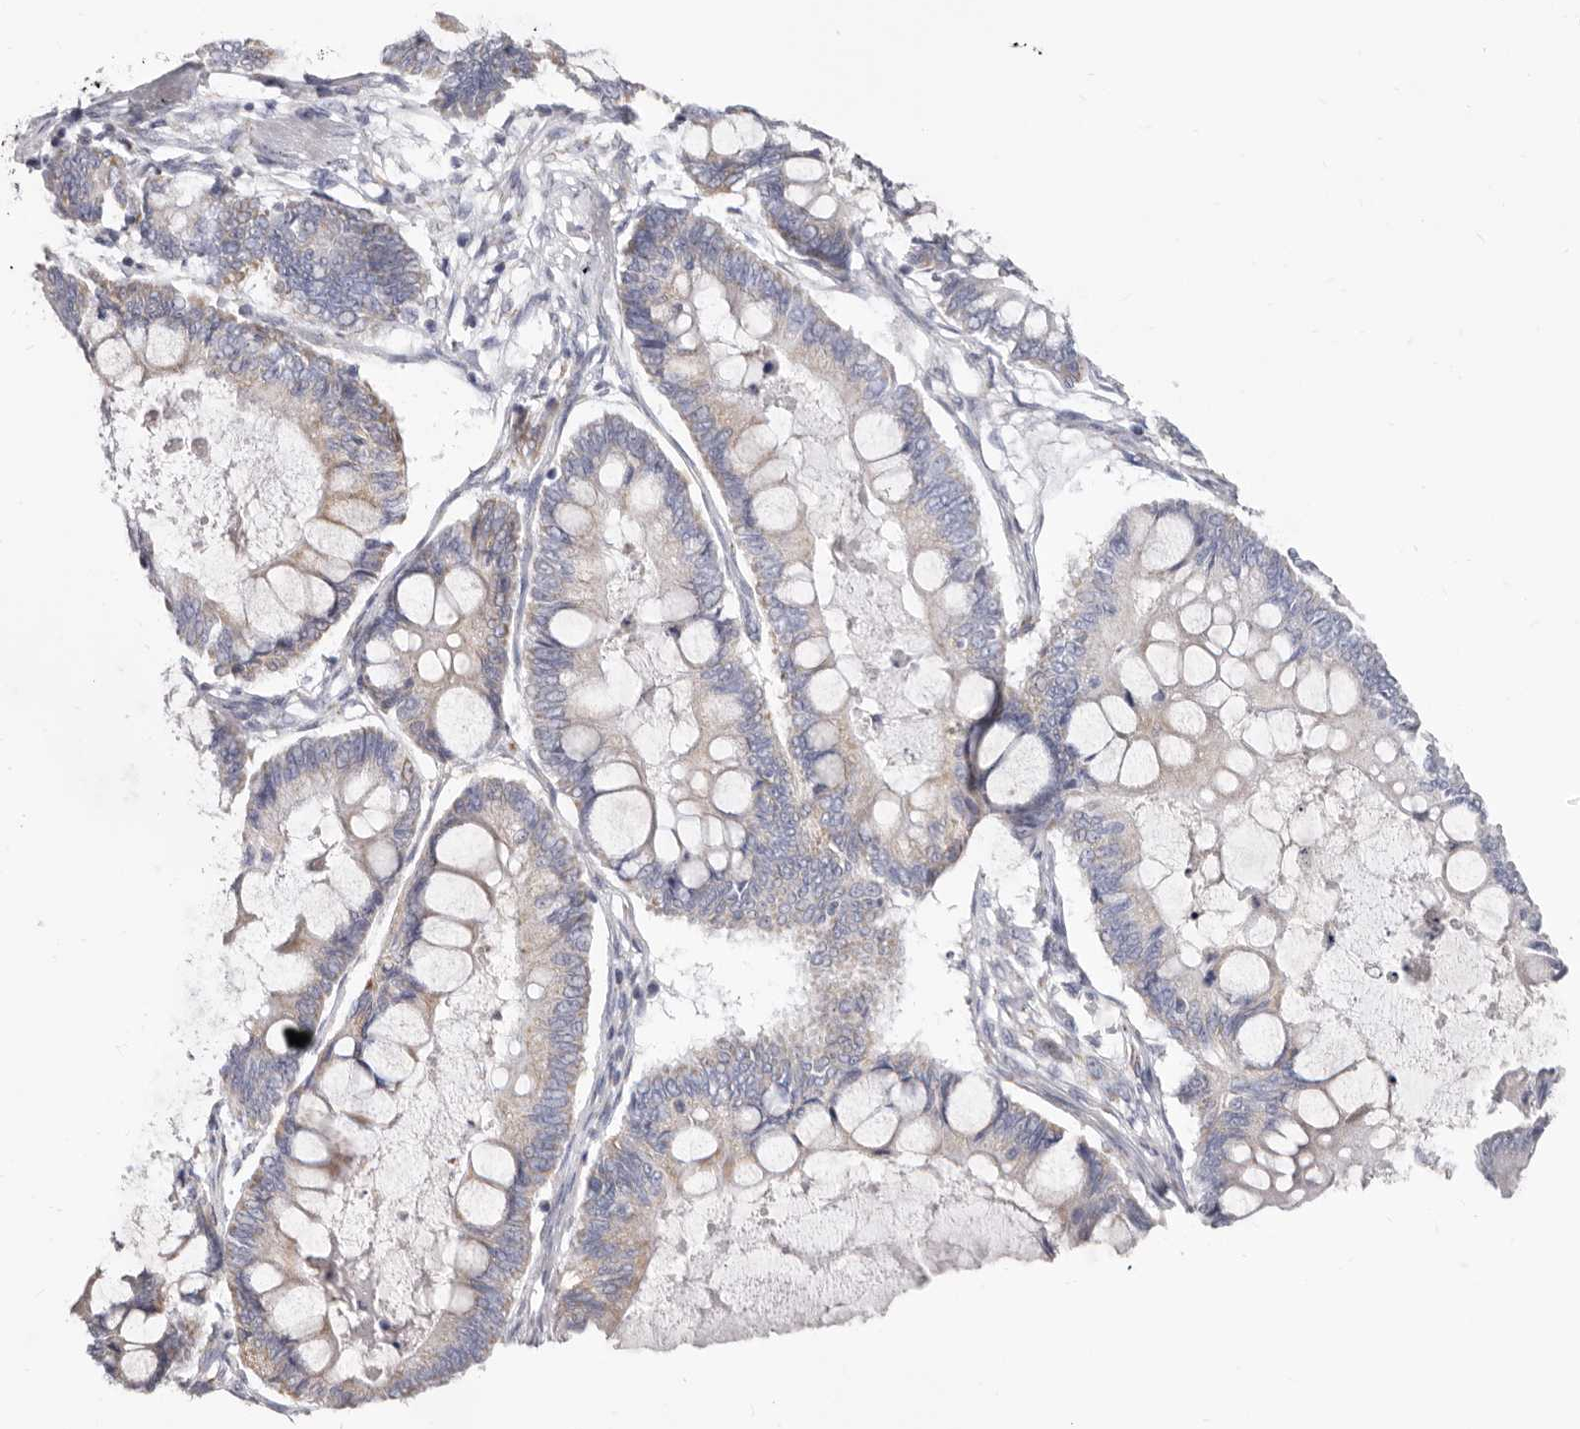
{"staining": {"intensity": "moderate", "quantity": ">75%", "location": "cytoplasmic/membranous"}, "tissue": "ovarian cancer", "cell_type": "Tumor cells", "image_type": "cancer", "snomed": [{"axis": "morphology", "description": "Cystadenocarcinoma, mucinous, NOS"}, {"axis": "topography", "description": "Ovary"}], "caption": "A high-resolution image shows immunohistochemistry (IHC) staining of mucinous cystadenocarcinoma (ovarian), which shows moderate cytoplasmic/membranous positivity in about >75% of tumor cells.", "gene": "RSPO2", "patient": {"sex": "female", "age": 61}}